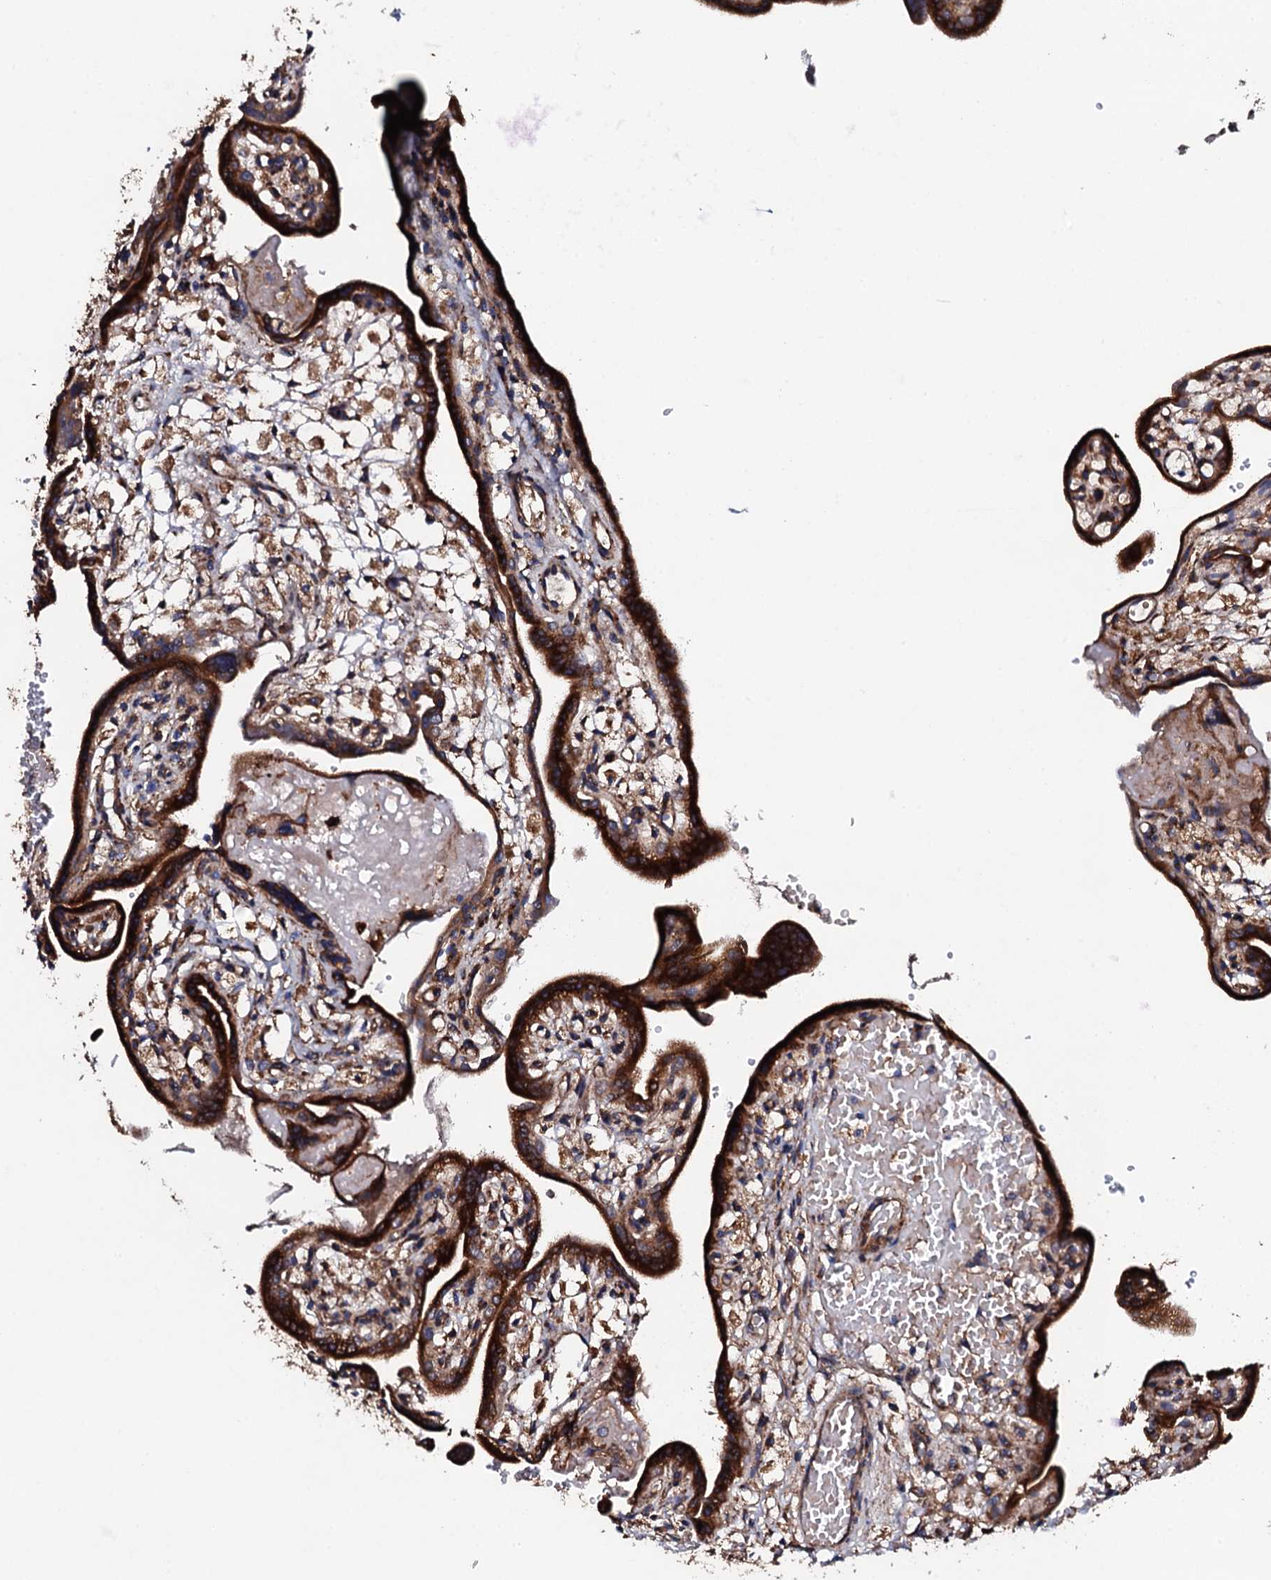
{"staining": {"intensity": "strong", "quantity": ">75%", "location": "cytoplasmic/membranous"}, "tissue": "placenta", "cell_type": "Trophoblastic cells", "image_type": "normal", "snomed": [{"axis": "morphology", "description": "Normal tissue, NOS"}, {"axis": "topography", "description": "Placenta"}], "caption": "A high amount of strong cytoplasmic/membranous staining is present in about >75% of trophoblastic cells in unremarkable placenta.", "gene": "LIPT2", "patient": {"sex": "female", "age": 37}}